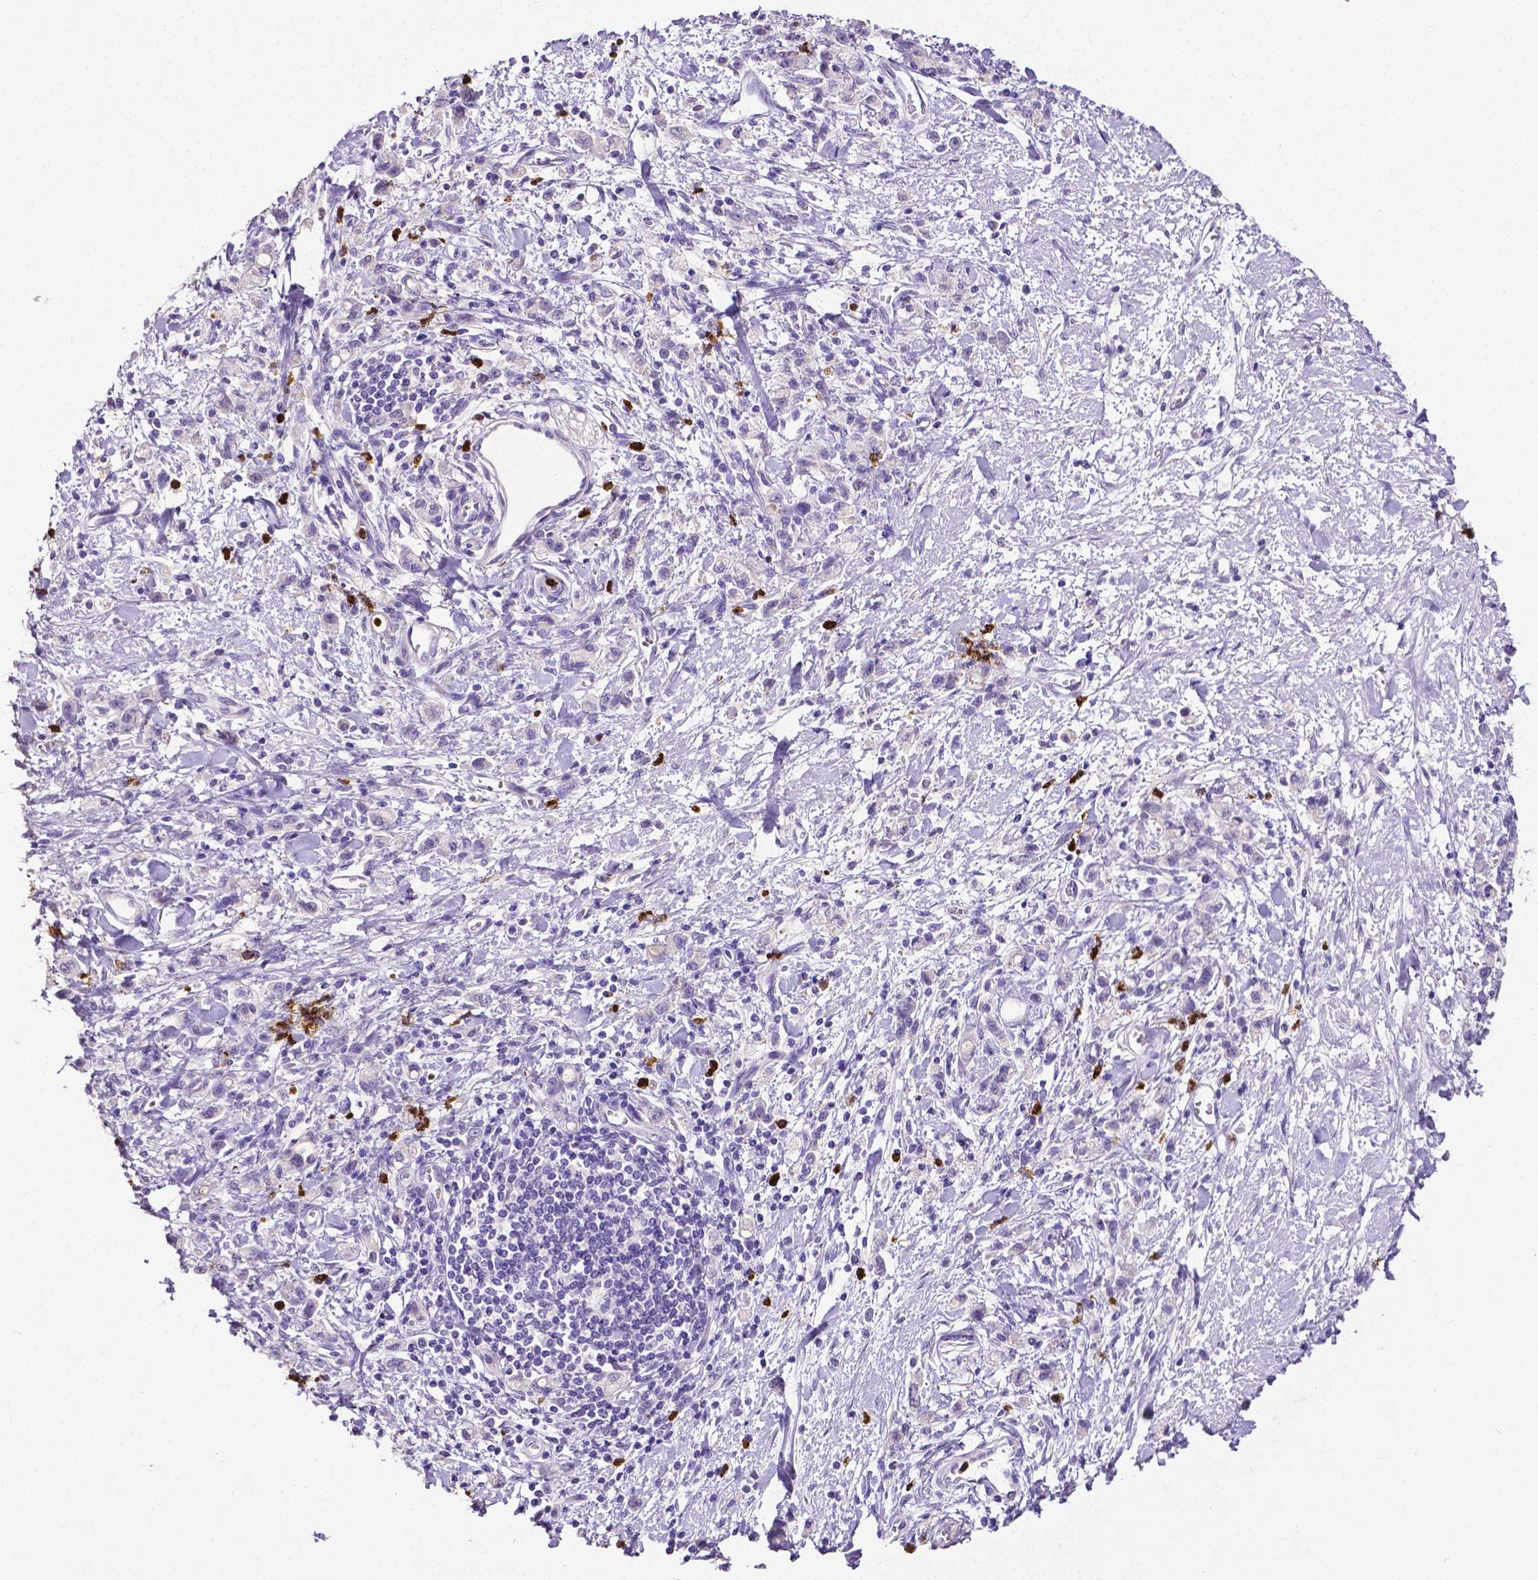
{"staining": {"intensity": "negative", "quantity": "none", "location": "none"}, "tissue": "stomach cancer", "cell_type": "Tumor cells", "image_type": "cancer", "snomed": [{"axis": "morphology", "description": "Adenocarcinoma, NOS"}, {"axis": "topography", "description": "Stomach"}], "caption": "IHC of human stomach adenocarcinoma exhibits no positivity in tumor cells.", "gene": "MMP9", "patient": {"sex": "male", "age": 77}}